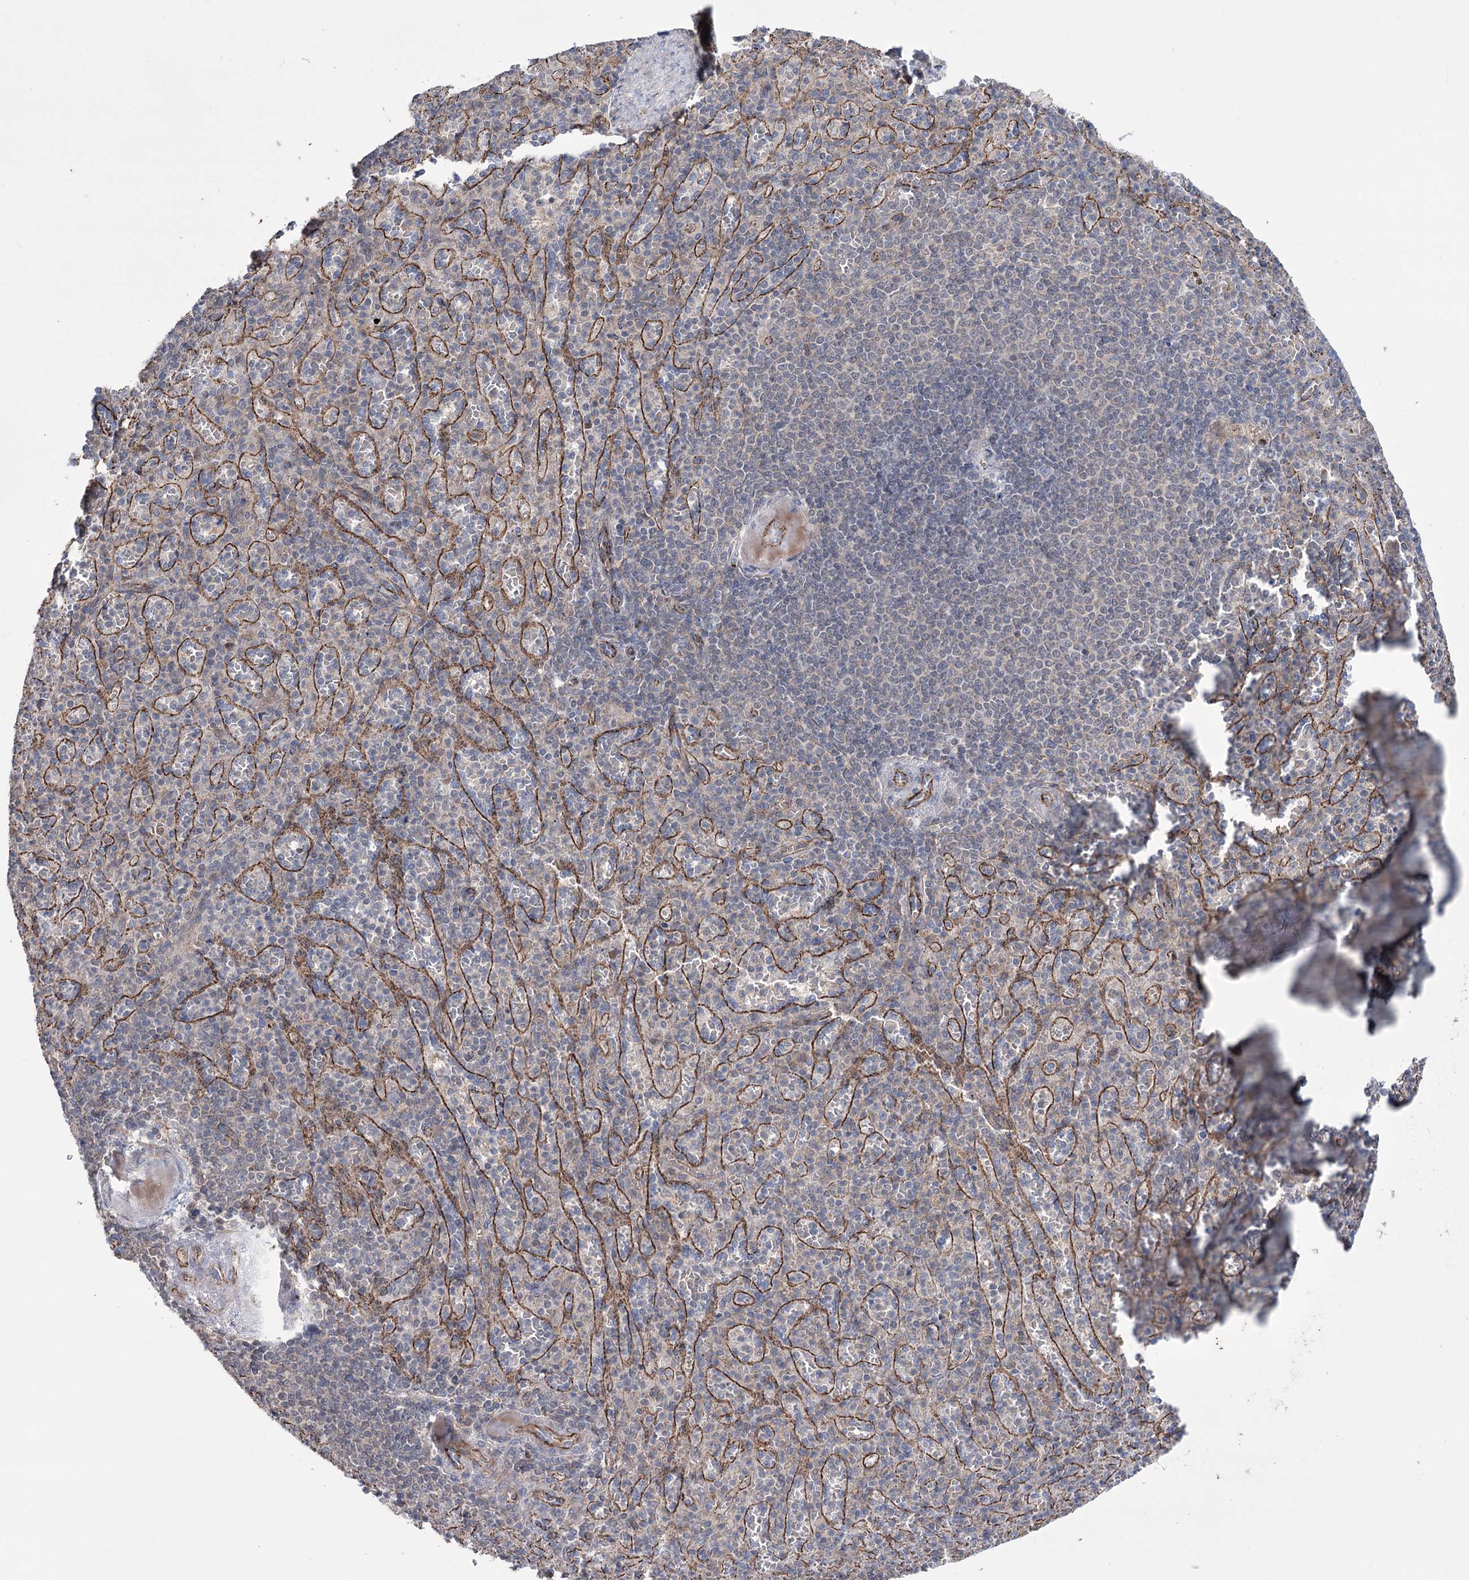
{"staining": {"intensity": "negative", "quantity": "none", "location": "none"}, "tissue": "spleen", "cell_type": "Cells in red pulp", "image_type": "normal", "snomed": [{"axis": "morphology", "description": "Normal tissue, NOS"}, {"axis": "topography", "description": "Spleen"}], "caption": "IHC of unremarkable human spleen displays no expression in cells in red pulp.", "gene": "TRIM71", "patient": {"sex": "female", "age": 74}}